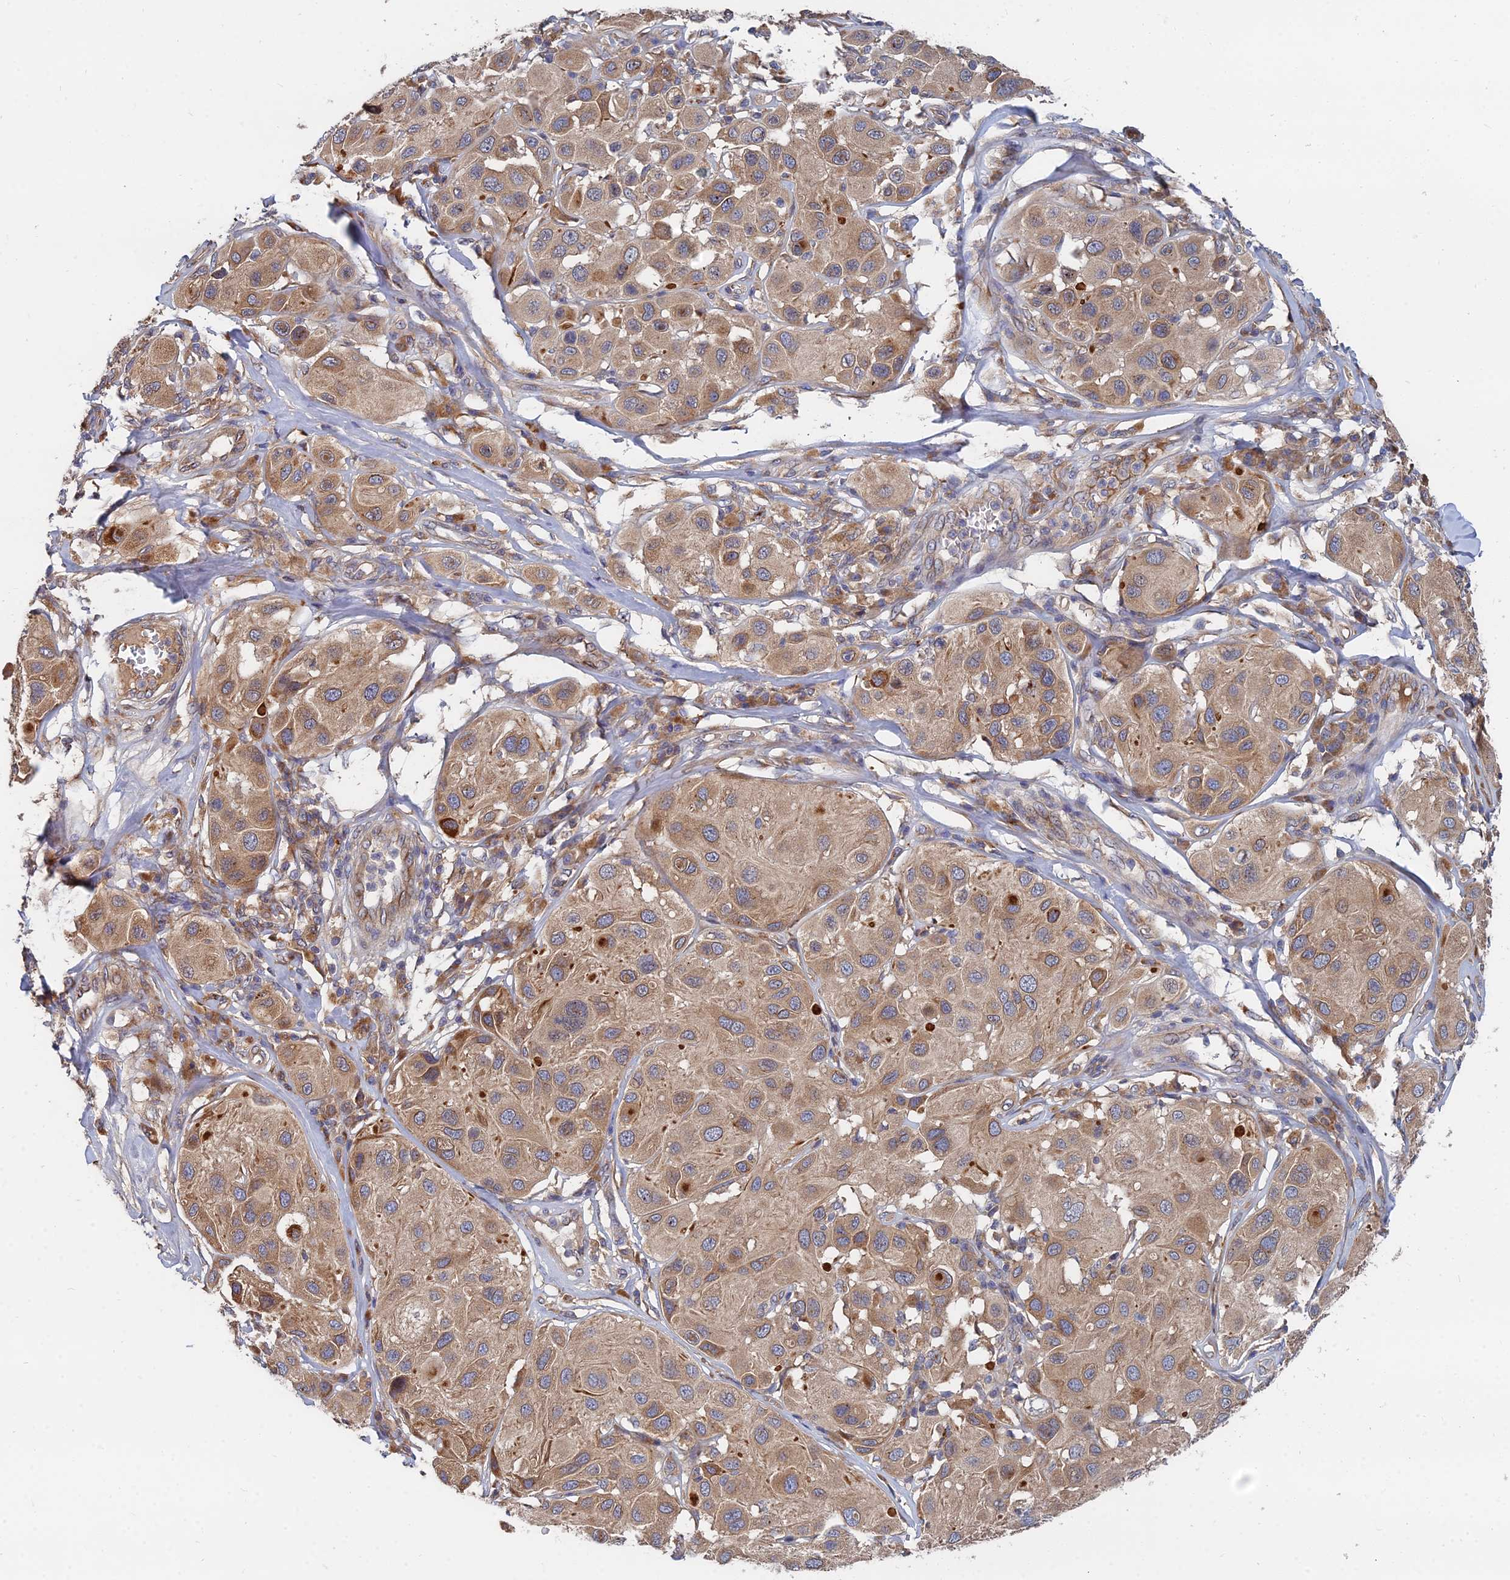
{"staining": {"intensity": "moderate", "quantity": ">75%", "location": "cytoplasmic/membranous"}, "tissue": "melanoma", "cell_type": "Tumor cells", "image_type": "cancer", "snomed": [{"axis": "morphology", "description": "Malignant melanoma, Metastatic site"}, {"axis": "topography", "description": "Skin"}], "caption": "High-magnification brightfield microscopy of melanoma stained with DAB (3,3'-diaminobenzidine) (brown) and counterstained with hematoxylin (blue). tumor cells exhibit moderate cytoplasmic/membranous positivity is identified in approximately>75% of cells. The staining was performed using DAB to visualize the protein expression in brown, while the nuclei were stained in blue with hematoxylin (Magnification: 20x).", "gene": "CCZ1", "patient": {"sex": "male", "age": 41}}